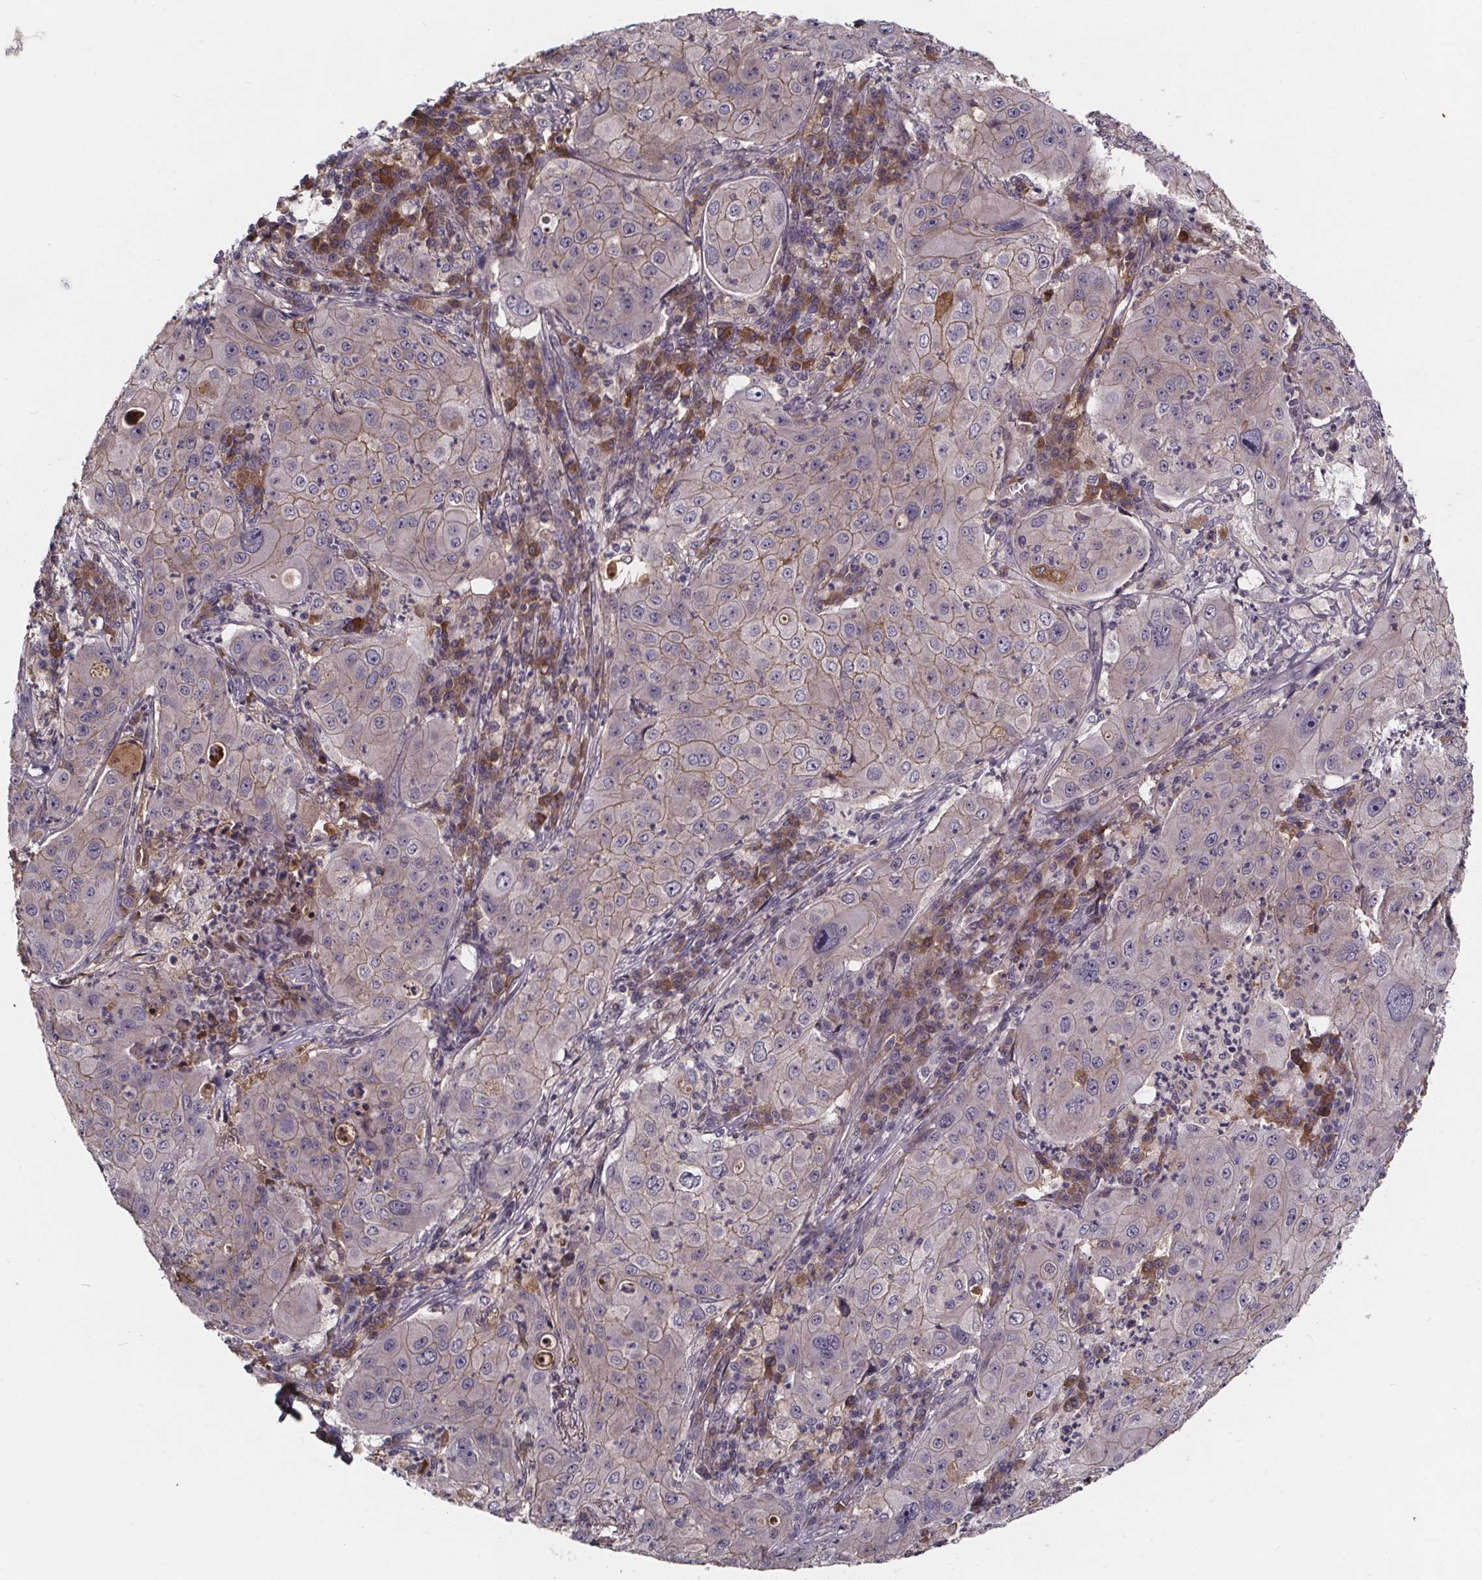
{"staining": {"intensity": "weak", "quantity": "25%-75%", "location": "cytoplasmic/membranous"}, "tissue": "lung cancer", "cell_type": "Tumor cells", "image_type": "cancer", "snomed": [{"axis": "morphology", "description": "Squamous cell carcinoma, NOS"}, {"axis": "topography", "description": "Lung"}], "caption": "Weak cytoplasmic/membranous protein staining is seen in about 25%-75% of tumor cells in lung cancer (squamous cell carcinoma). The staining was performed using DAB (3,3'-diaminobenzidine), with brown indicating positive protein expression. Nuclei are stained blue with hematoxylin.", "gene": "NPHP4", "patient": {"sex": "female", "age": 59}}